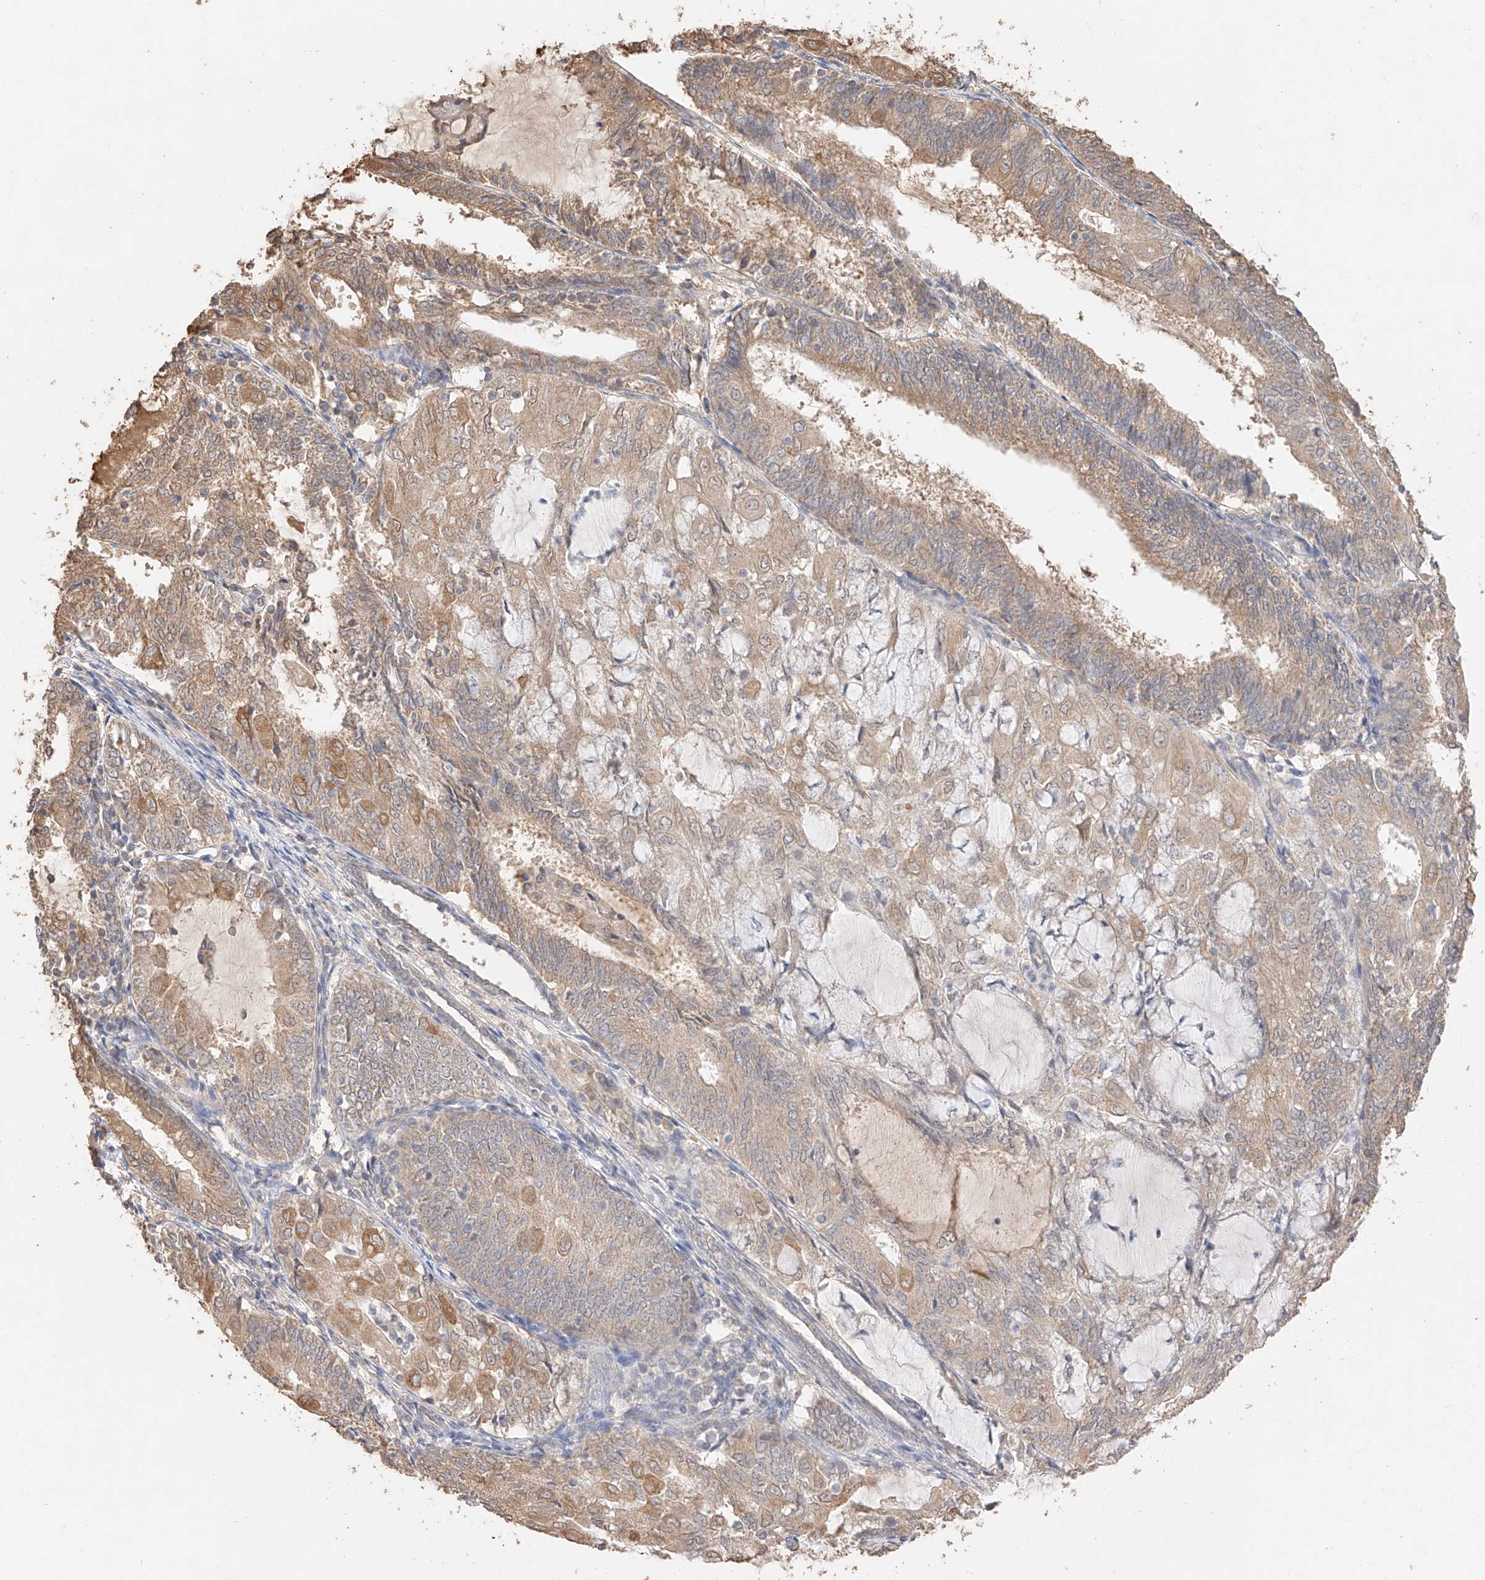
{"staining": {"intensity": "moderate", "quantity": ">75%", "location": "cytoplasmic/membranous"}, "tissue": "endometrial cancer", "cell_type": "Tumor cells", "image_type": "cancer", "snomed": [{"axis": "morphology", "description": "Adenocarcinoma, NOS"}, {"axis": "topography", "description": "Endometrium"}], "caption": "A brown stain shows moderate cytoplasmic/membranous positivity of a protein in human endometrial cancer tumor cells.", "gene": "IL22RA2", "patient": {"sex": "female", "age": 81}}